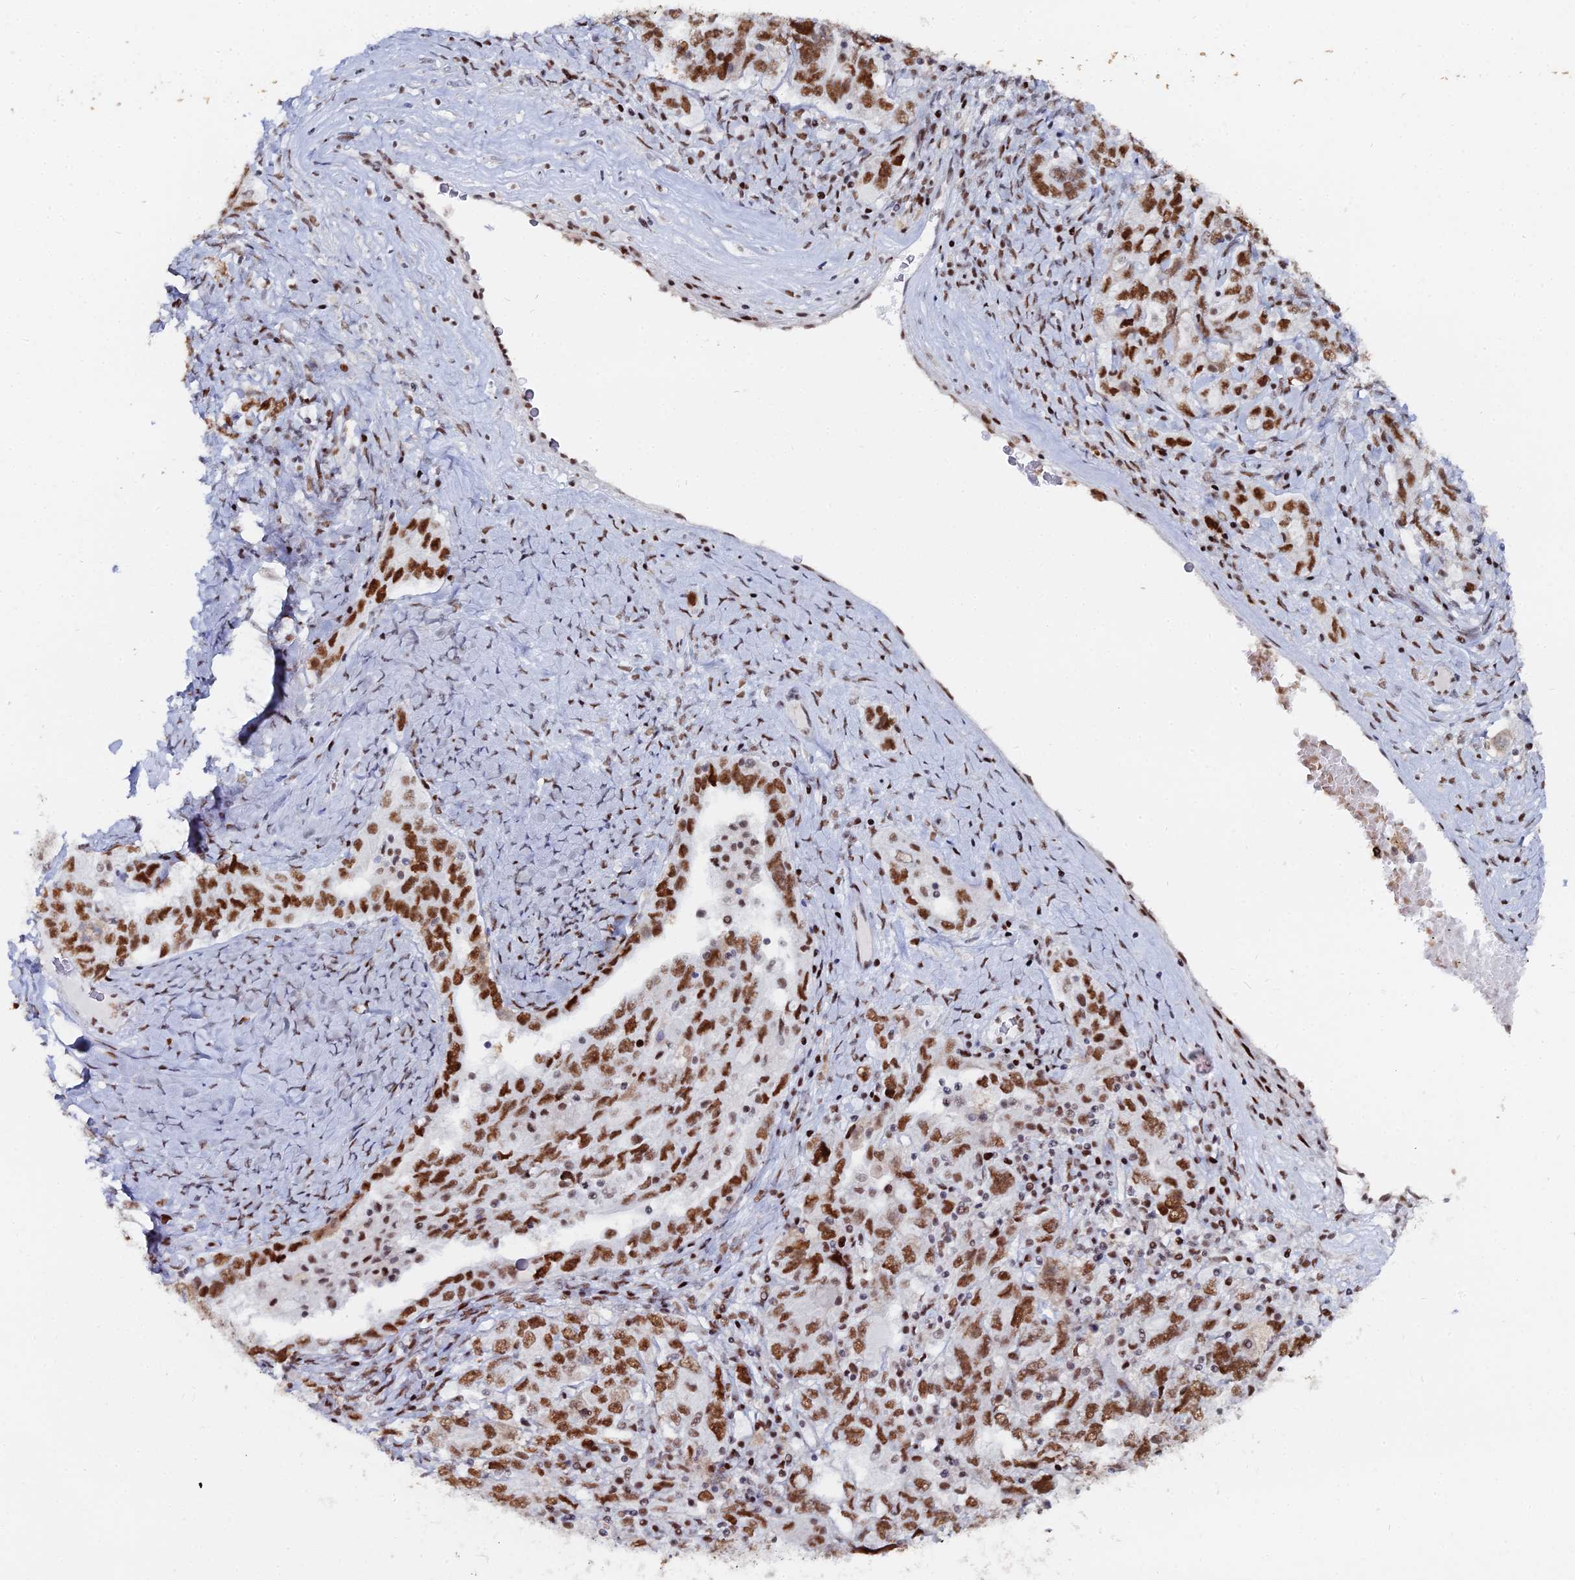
{"staining": {"intensity": "strong", "quantity": ">75%", "location": "nuclear"}, "tissue": "ovarian cancer", "cell_type": "Tumor cells", "image_type": "cancer", "snomed": [{"axis": "morphology", "description": "Carcinoma, endometroid"}, {"axis": "topography", "description": "Ovary"}], "caption": "Immunohistochemical staining of human endometroid carcinoma (ovarian) reveals strong nuclear protein staining in about >75% of tumor cells.", "gene": "GSC2", "patient": {"sex": "female", "age": 62}}